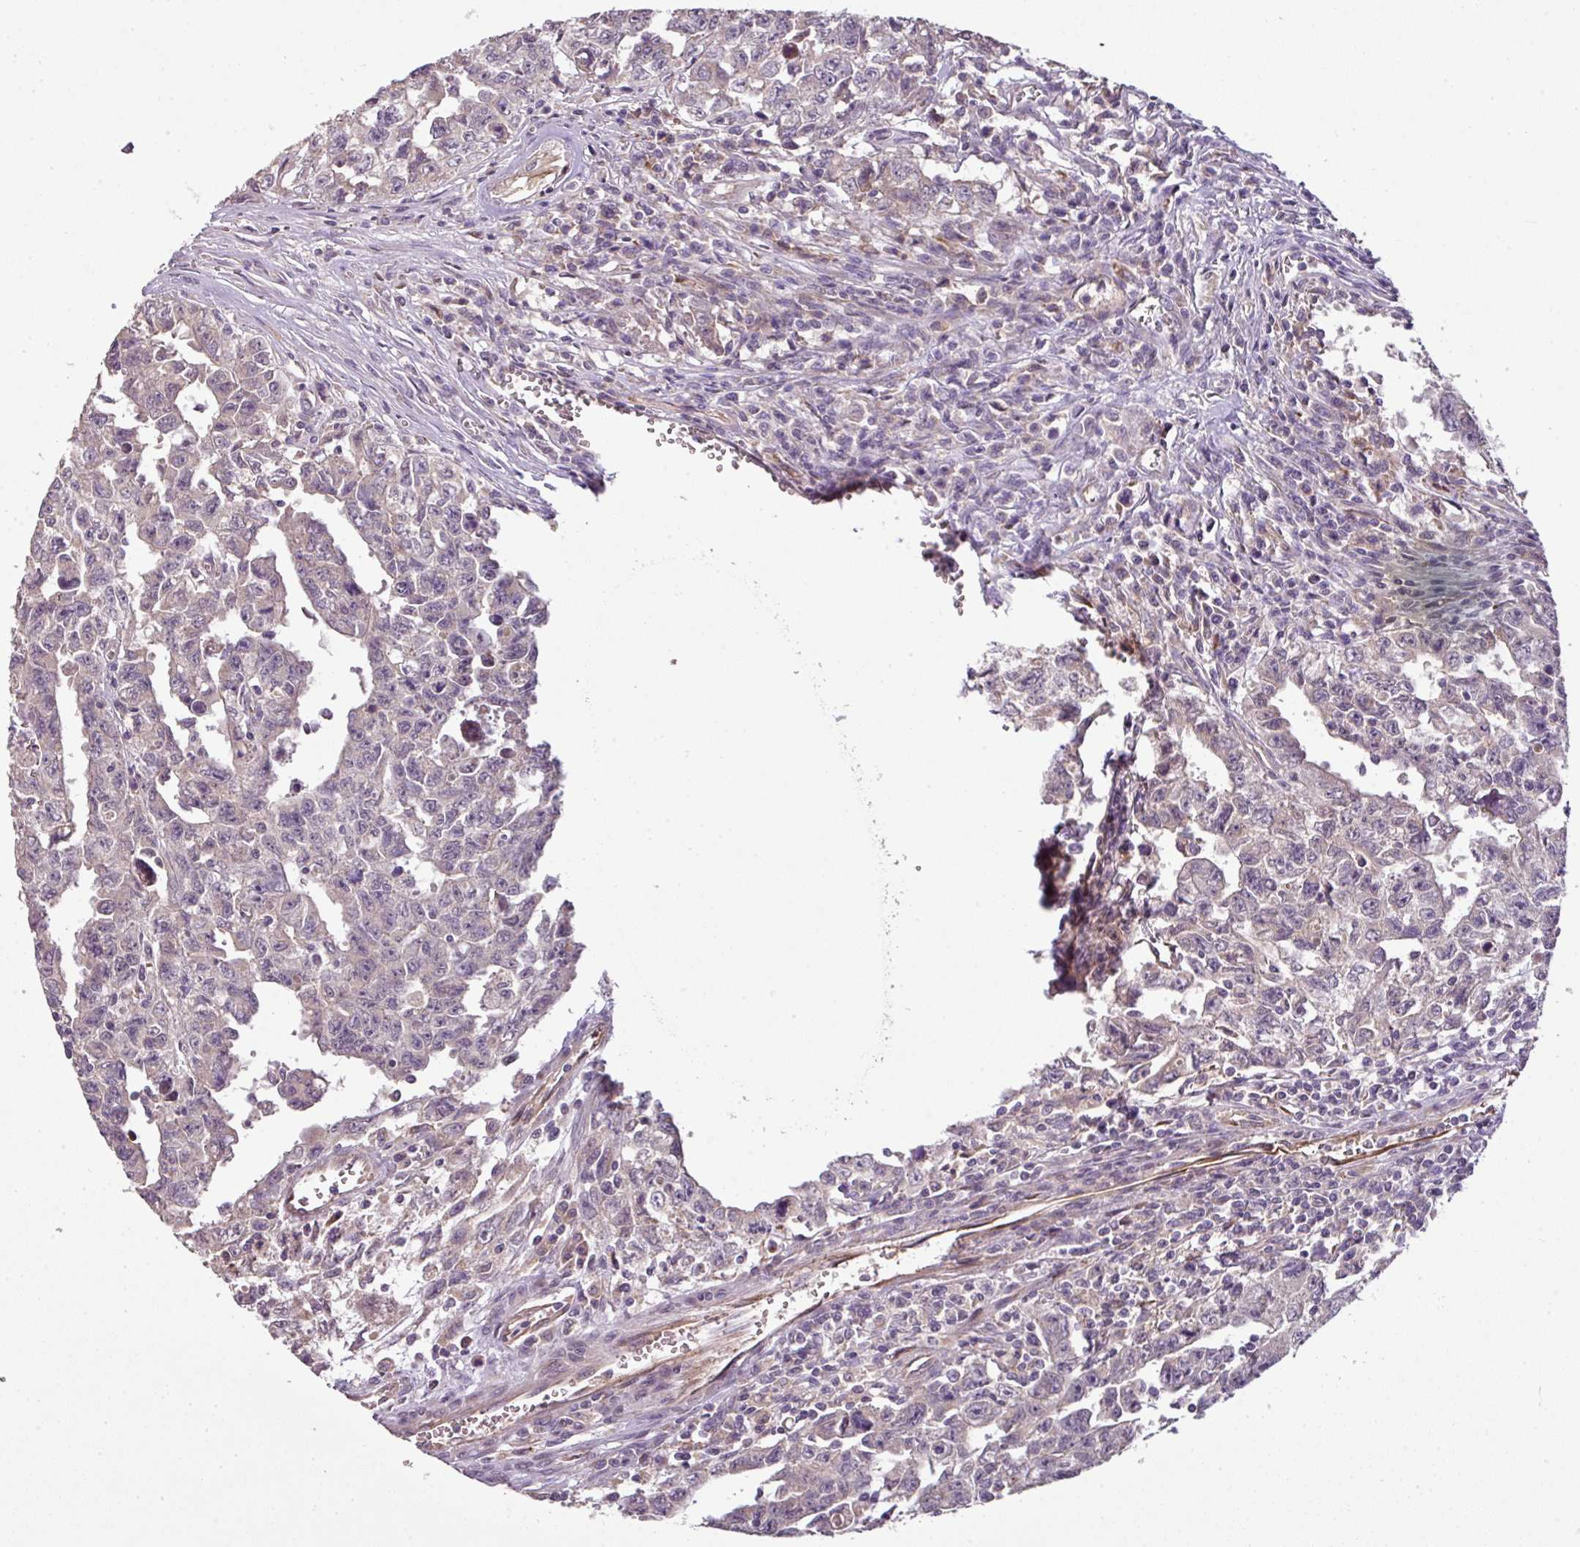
{"staining": {"intensity": "negative", "quantity": "none", "location": "none"}, "tissue": "testis cancer", "cell_type": "Tumor cells", "image_type": "cancer", "snomed": [{"axis": "morphology", "description": "Carcinoma, Embryonal, NOS"}, {"axis": "topography", "description": "Testis"}], "caption": "Histopathology image shows no significant protein staining in tumor cells of testis embryonal carcinoma.", "gene": "SPCS3", "patient": {"sex": "male", "age": 24}}